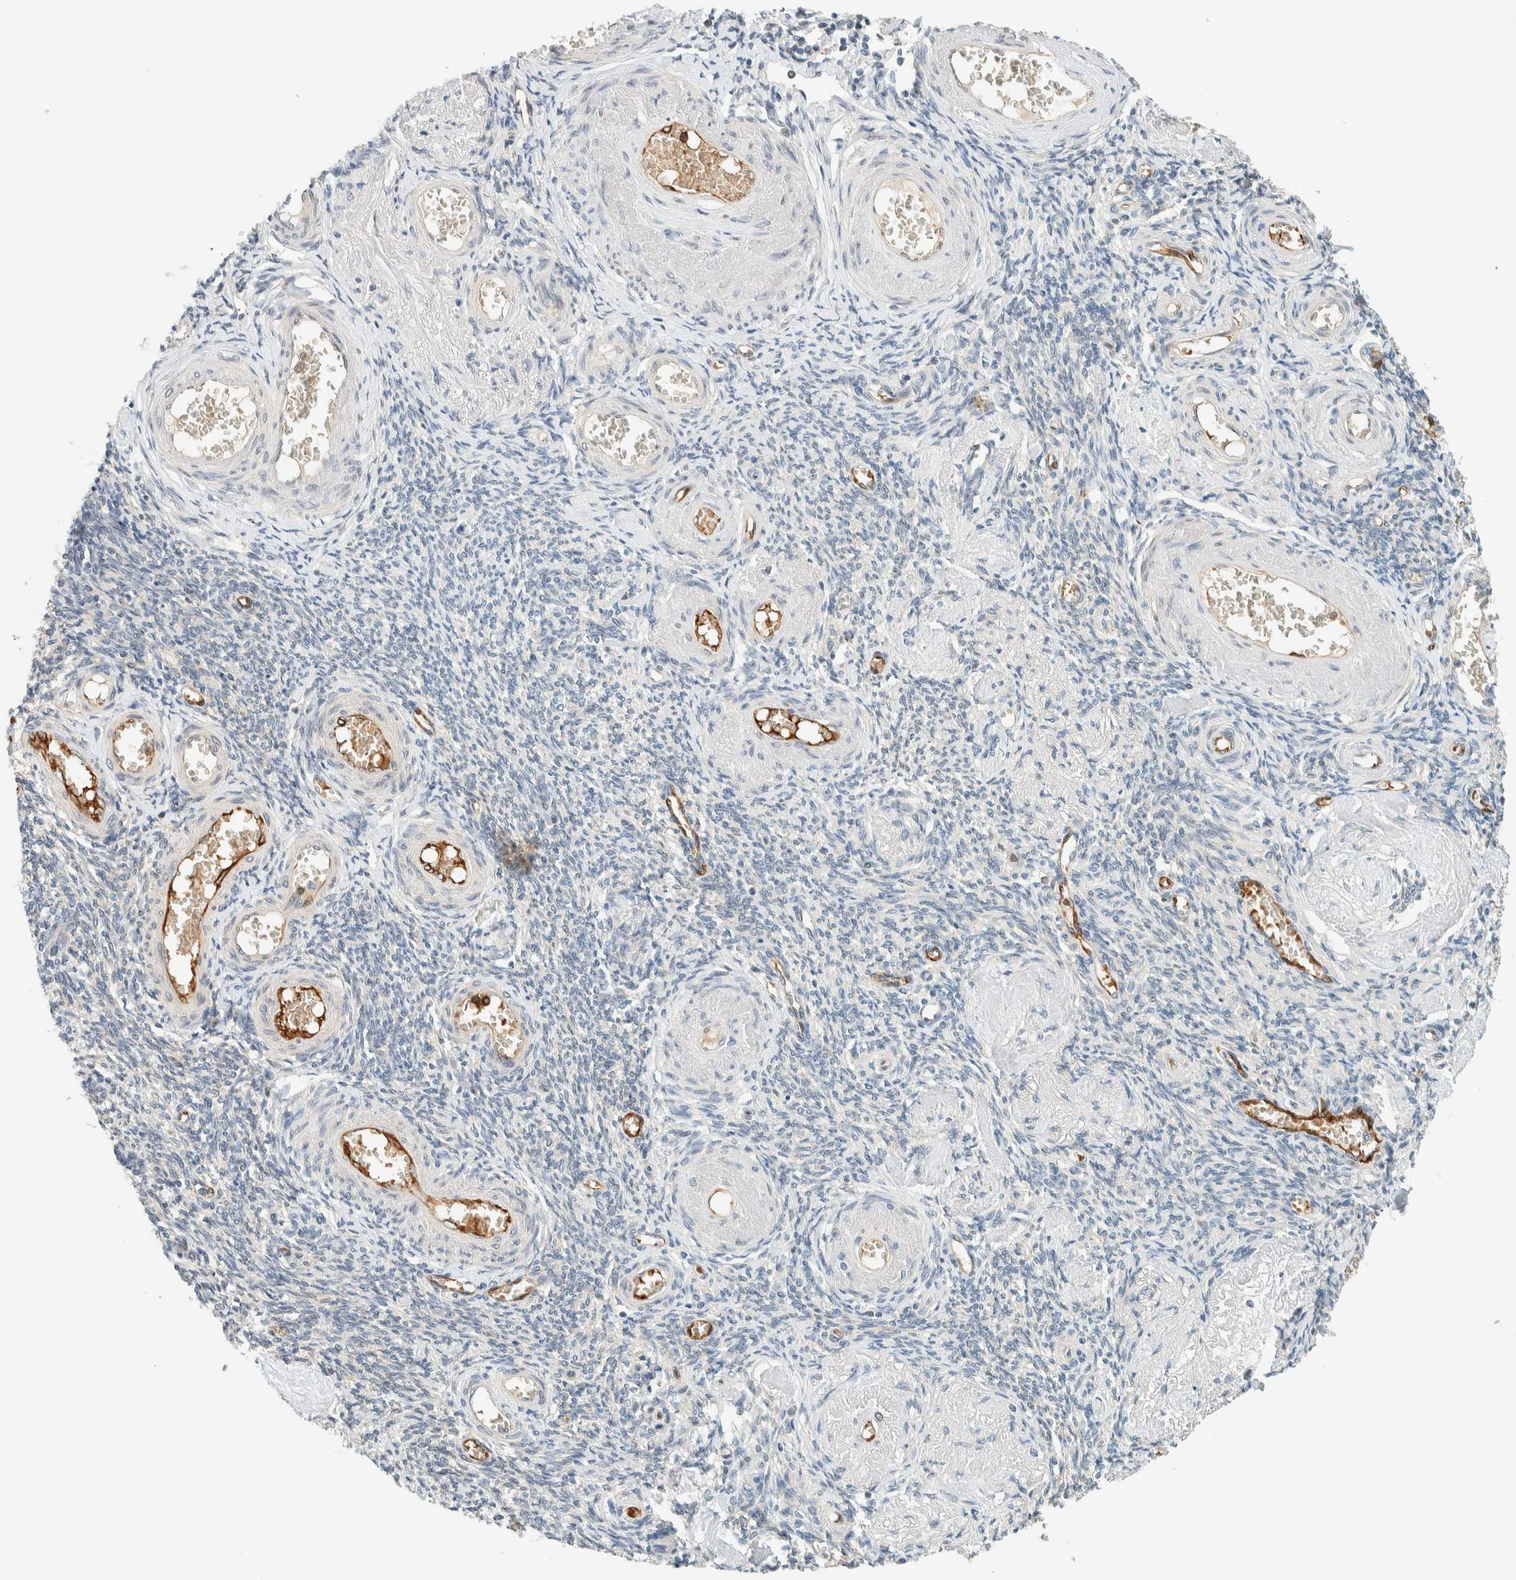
{"staining": {"intensity": "negative", "quantity": "none", "location": "none"}, "tissue": "adipose tissue", "cell_type": "Adipocytes", "image_type": "normal", "snomed": [{"axis": "morphology", "description": "Normal tissue, NOS"}, {"axis": "topography", "description": "Vascular tissue"}, {"axis": "topography", "description": "Fallopian tube"}, {"axis": "topography", "description": "Ovary"}], "caption": "The IHC micrograph has no significant expression in adipocytes of adipose tissue.", "gene": "TSTD2", "patient": {"sex": "female", "age": 67}}